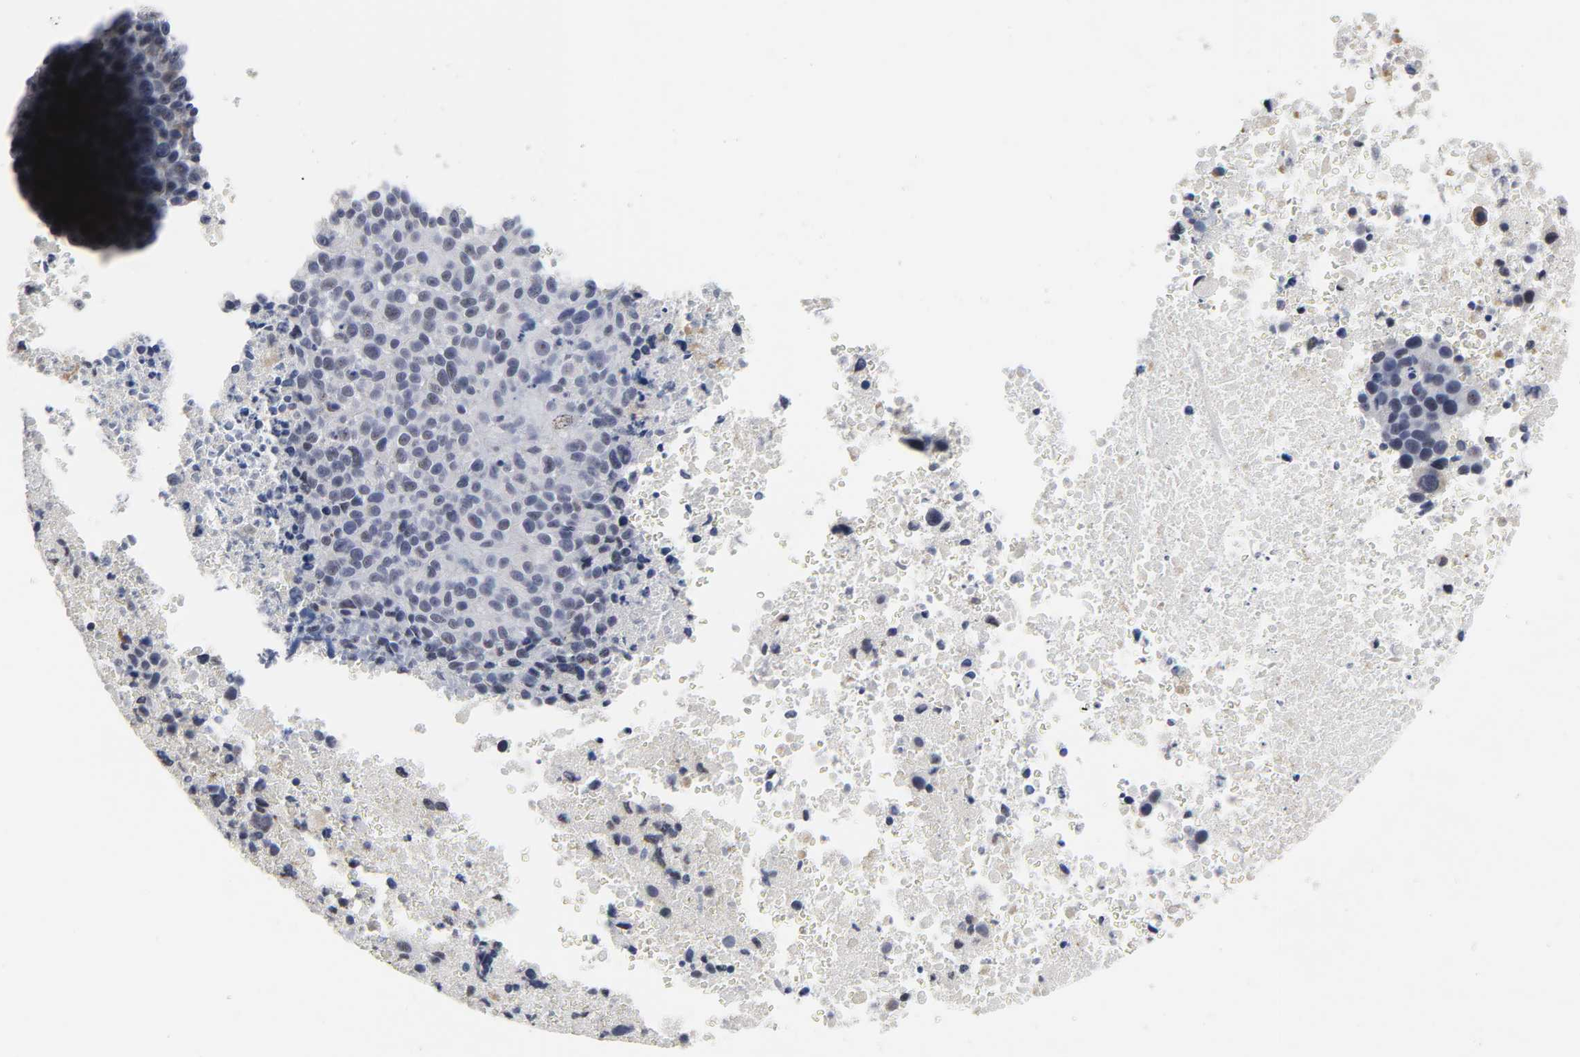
{"staining": {"intensity": "negative", "quantity": "none", "location": "none"}, "tissue": "melanoma", "cell_type": "Tumor cells", "image_type": "cancer", "snomed": [{"axis": "morphology", "description": "Malignant melanoma, Metastatic site"}, {"axis": "topography", "description": "Cerebral cortex"}], "caption": "A histopathology image of malignant melanoma (metastatic site) stained for a protein shows no brown staining in tumor cells.", "gene": "GRHL2", "patient": {"sex": "female", "age": 52}}